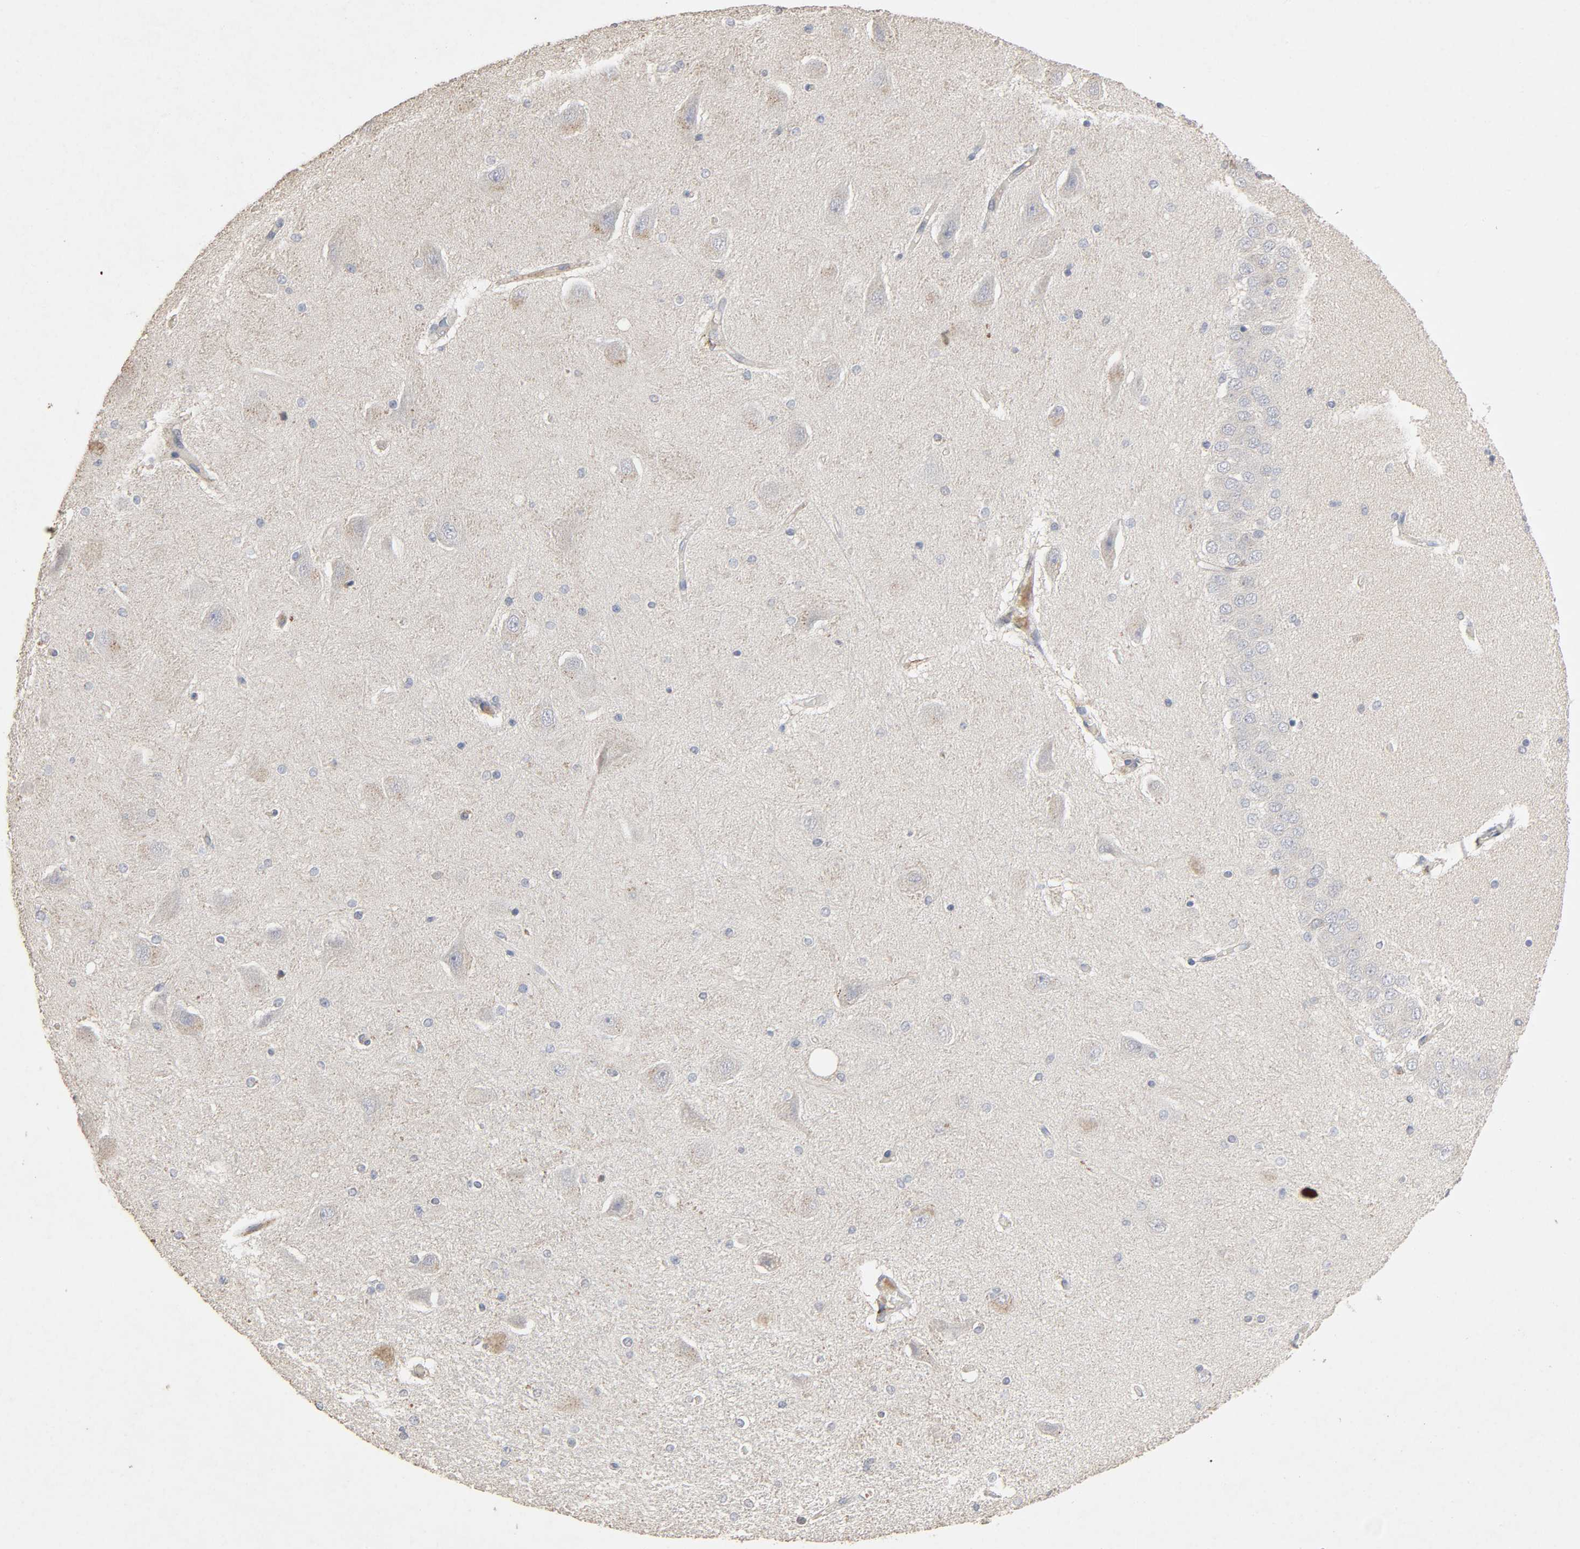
{"staining": {"intensity": "negative", "quantity": "none", "location": "none"}, "tissue": "hippocampus", "cell_type": "Glial cells", "image_type": "normal", "snomed": [{"axis": "morphology", "description": "Normal tissue, NOS"}, {"axis": "topography", "description": "Hippocampus"}], "caption": "Glial cells are negative for protein expression in unremarkable human hippocampus. Brightfield microscopy of IHC stained with DAB (brown) and hematoxylin (blue), captured at high magnification.", "gene": "CDK6", "patient": {"sex": "female", "age": 54}}